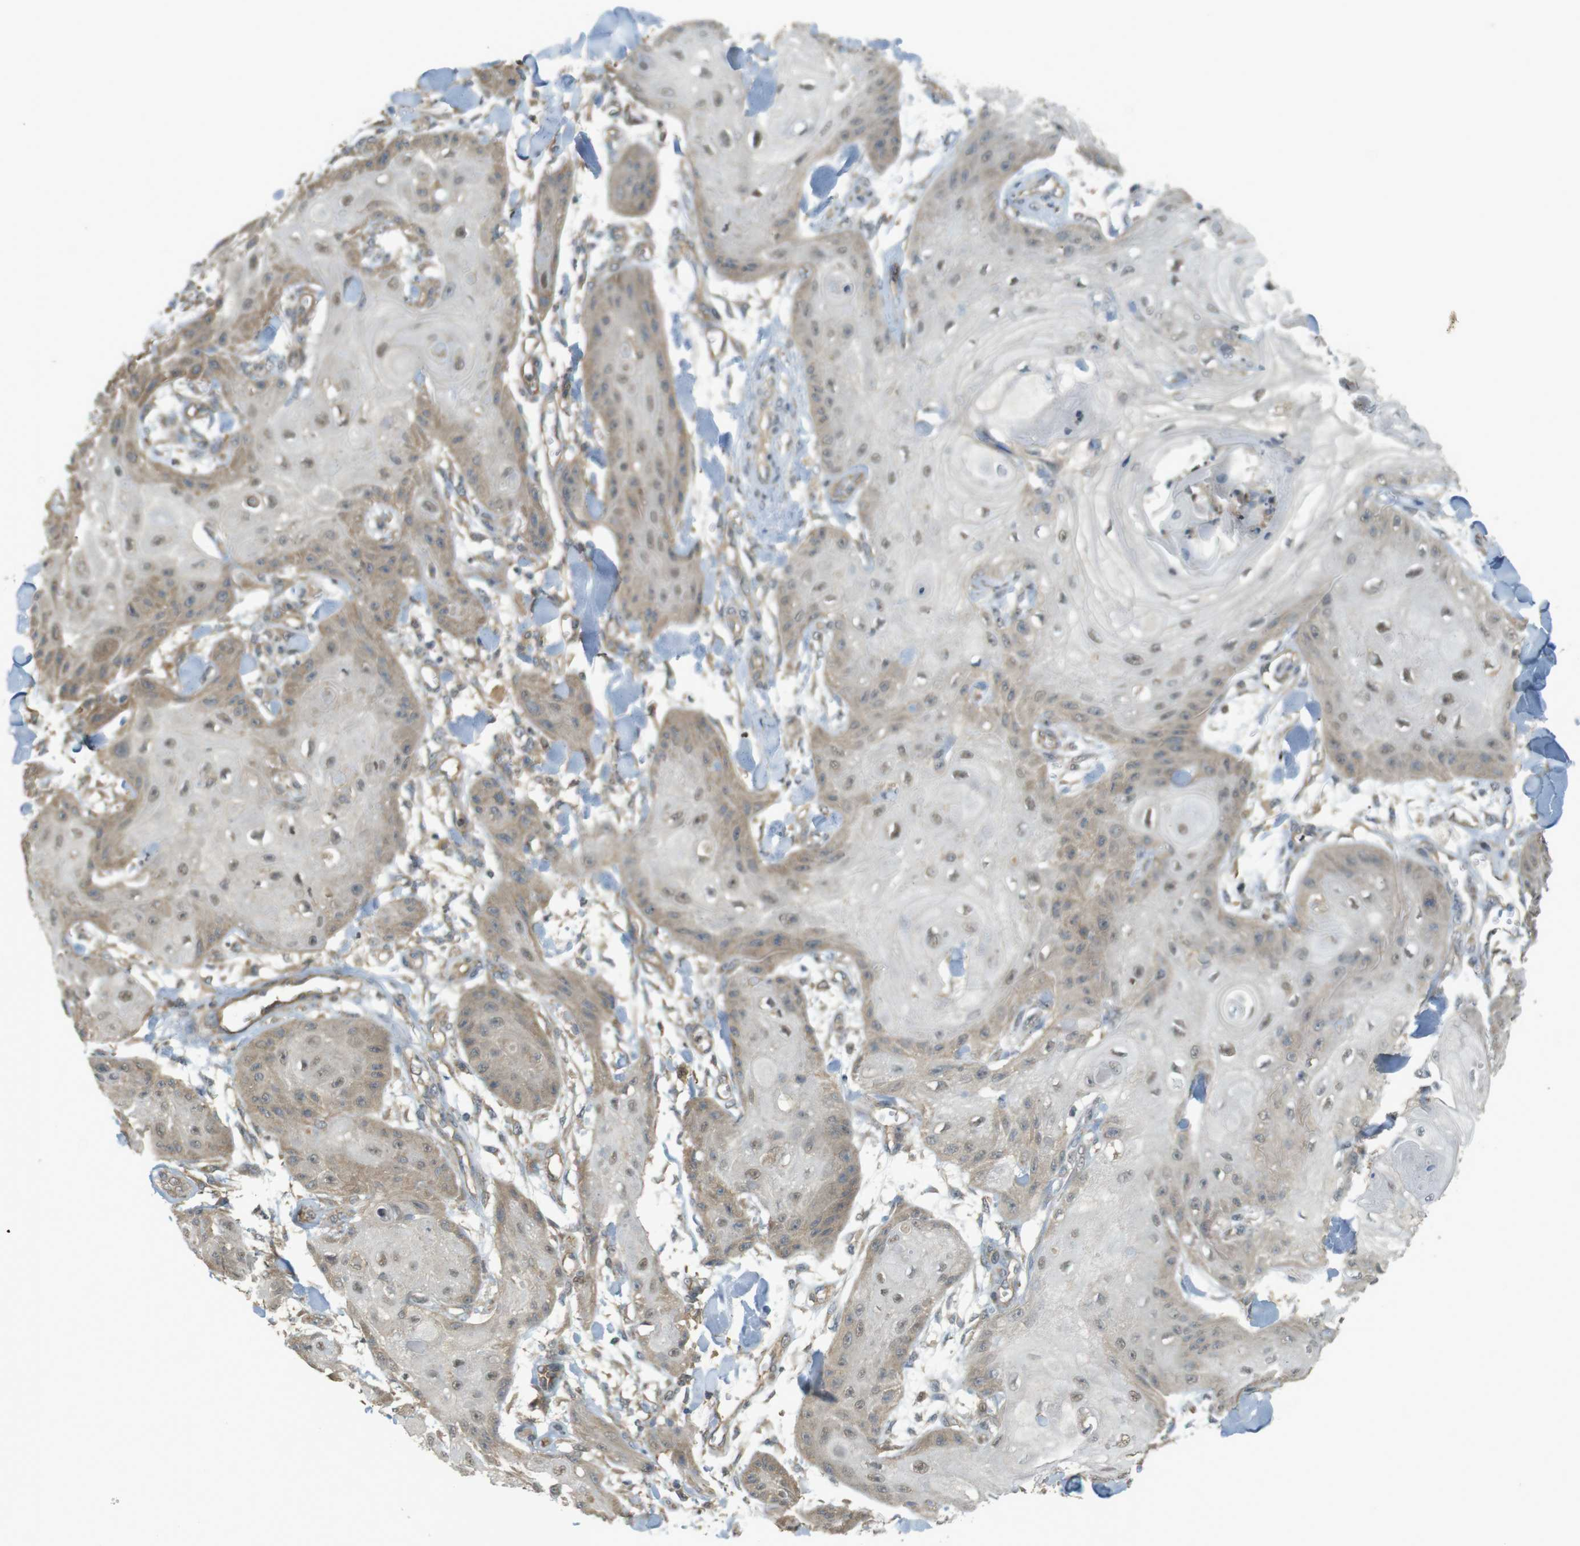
{"staining": {"intensity": "weak", "quantity": "<25%", "location": "cytoplasmic/membranous,nuclear"}, "tissue": "skin cancer", "cell_type": "Tumor cells", "image_type": "cancer", "snomed": [{"axis": "morphology", "description": "Squamous cell carcinoma, NOS"}, {"axis": "topography", "description": "Skin"}], "caption": "The photomicrograph exhibits no staining of tumor cells in skin squamous cell carcinoma. (Immunohistochemistry (ihc), brightfield microscopy, high magnification).", "gene": "ZDHHC20", "patient": {"sex": "male", "age": 74}}